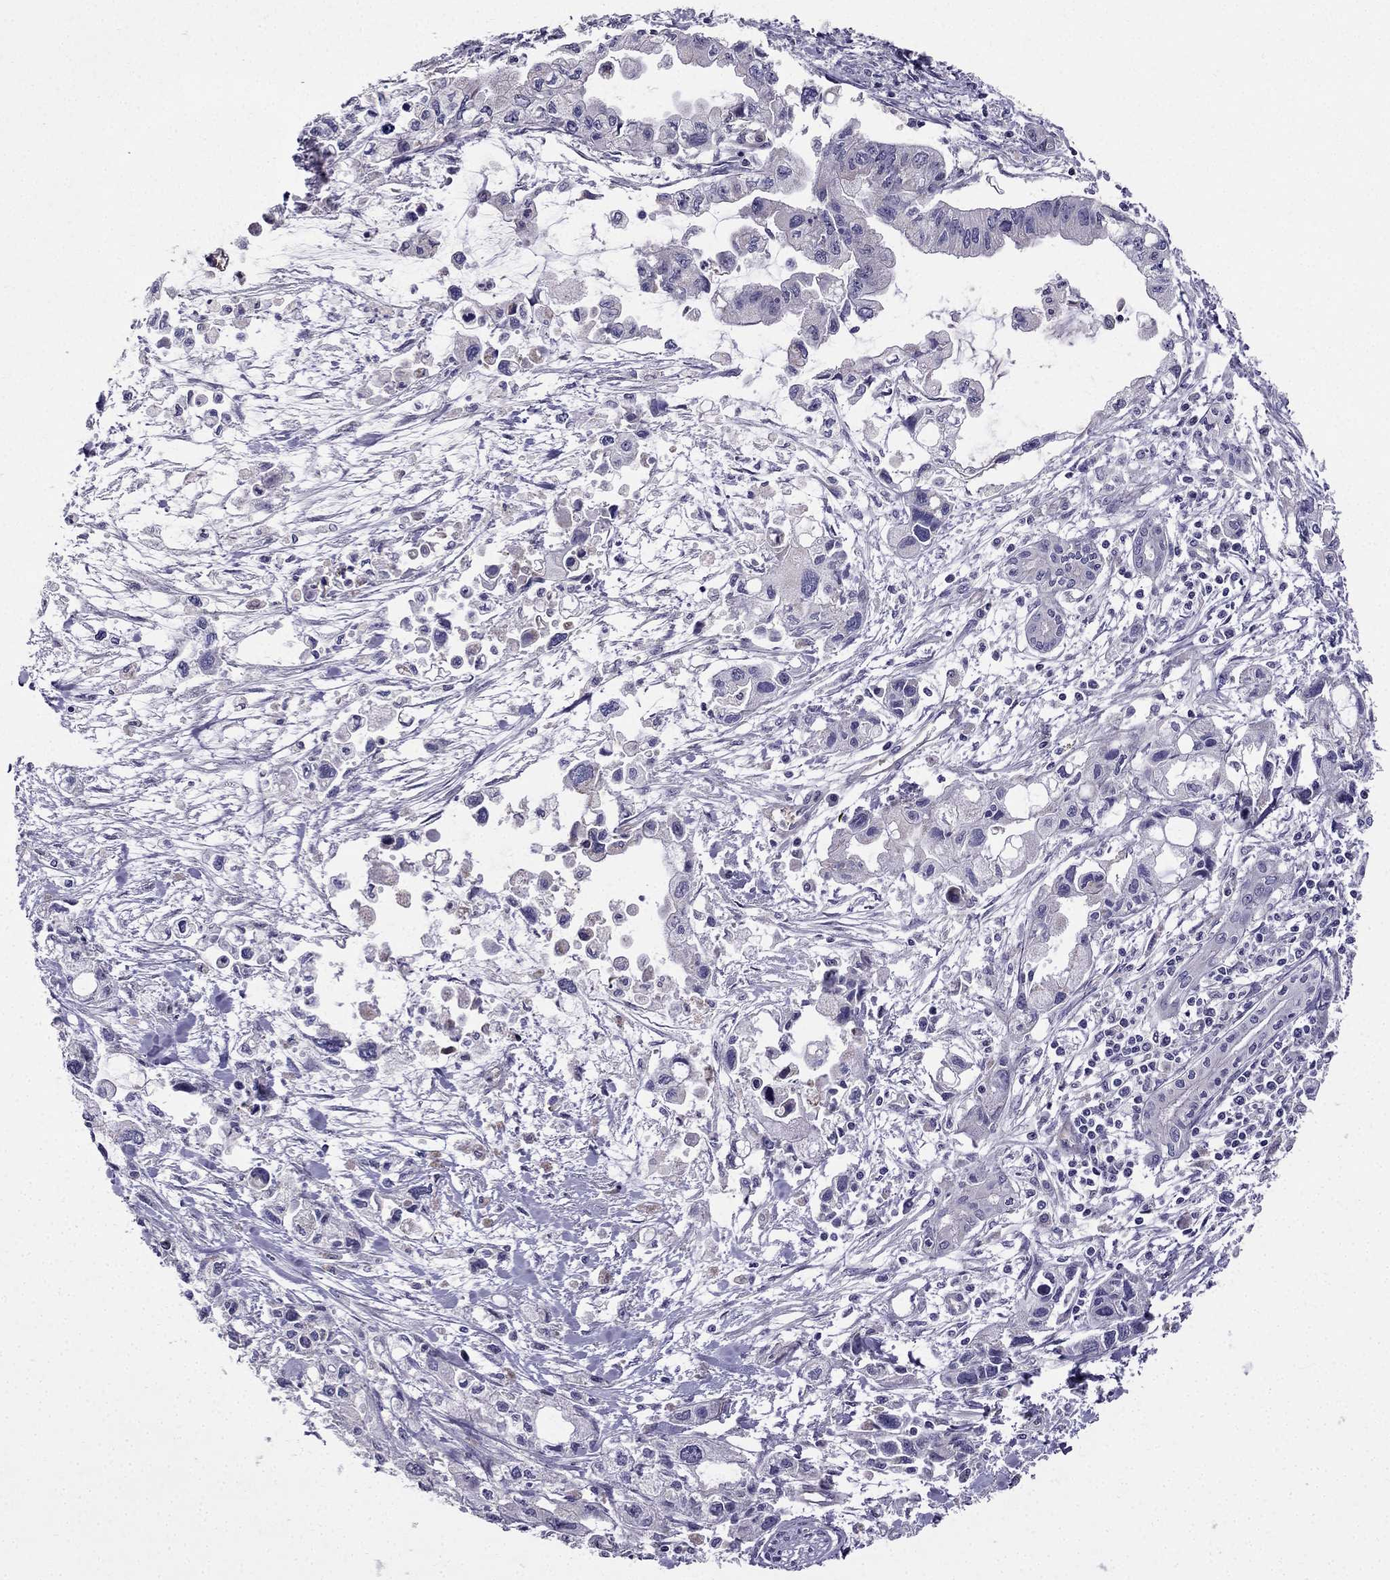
{"staining": {"intensity": "negative", "quantity": "none", "location": "none"}, "tissue": "pancreatic cancer", "cell_type": "Tumor cells", "image_type": "cancer", "snomed": [{"axis": "morphology", "description": "Adenocarcinoma, NOS"}, {"axis": "topography", "description": "Pancreas"}], "caption": "Image shows no protein staining in tumor cells of pancreatic cancer tissue.", "gene": "SLC6A2", "patient": {"sex": "female", "age": 61}}